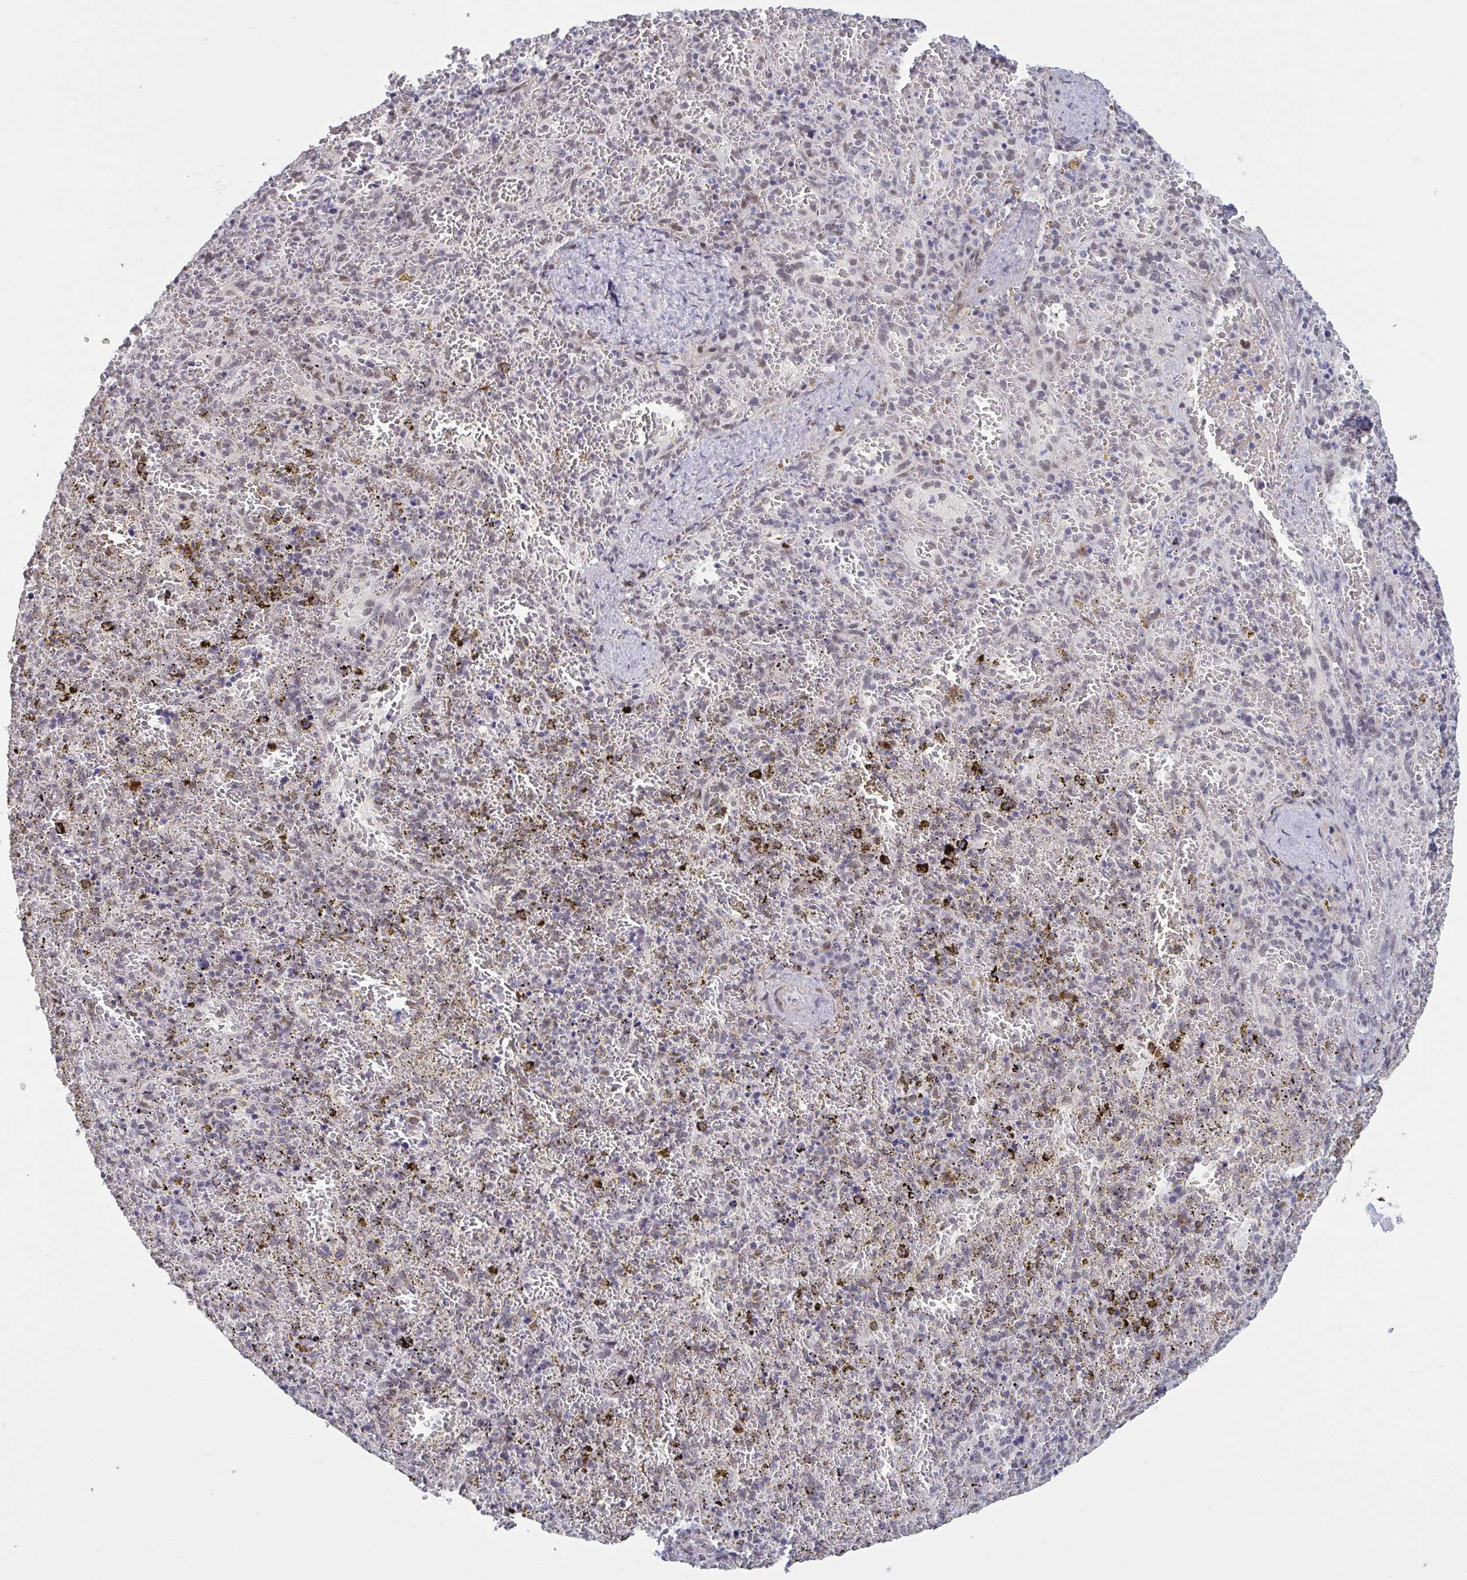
{"staining": {"intensity": "strong", "quantity": "<25%", "location": "cytoplasmic/membranous"}, "tissue": "spleen", "cell_type": "Cells in red pulp", "image_type": "normal", "snomed": [{"axis": "morphology", "description": "Normal tissue, NOS"}, {"axis": "topography", "description": "Spleen"}], "caption": "Protein expression analysis of unremarkable spleen demonstrates strong cytoplasmic/membranous staining in about <25% of cells in red pulp.", "gene": "BCL7B", "patient": {"sex": "female", "age": 50}}